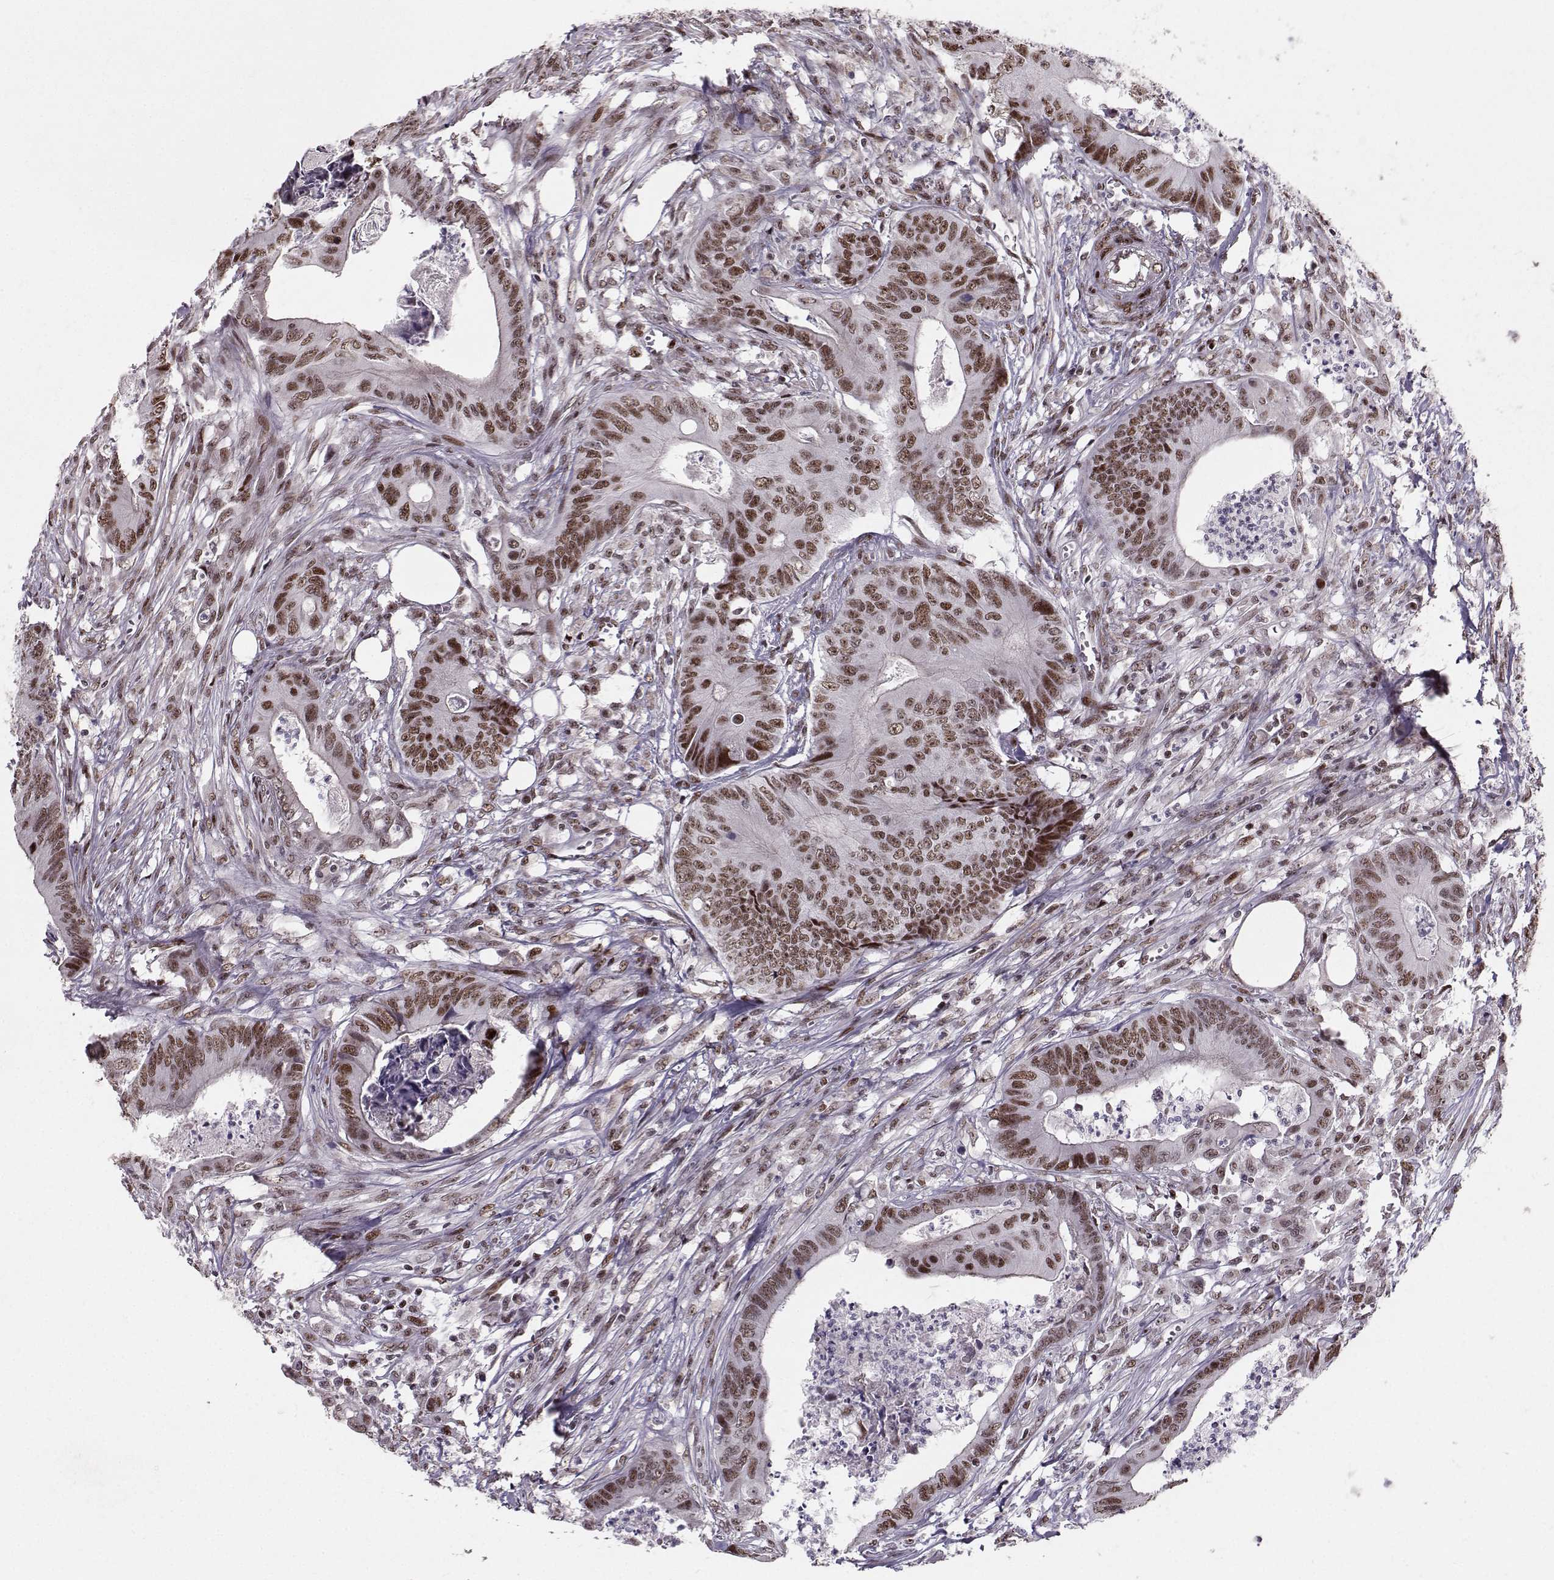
{"staining": {"intensity": "strong", "quantity": ">75%", "location": "nuclear"}, "tissue": "colorectal cancer", "cell_type": "Tumor cells", "image_type": "cancer", "snomed": [{"axis": "morphology", "description": "Adenocarcinoma, NOS"}, {"axis": "topography", "description": "Colon"}], "caption": "Colorectal cancer (adenocarcinoma) tissue displays strong nuclear positivity in approximately >75% of tumor cells, visualized by immunohistochemistry.", "gene": "SNAPC2", "patient": {"sex": "male", "age": 84}}